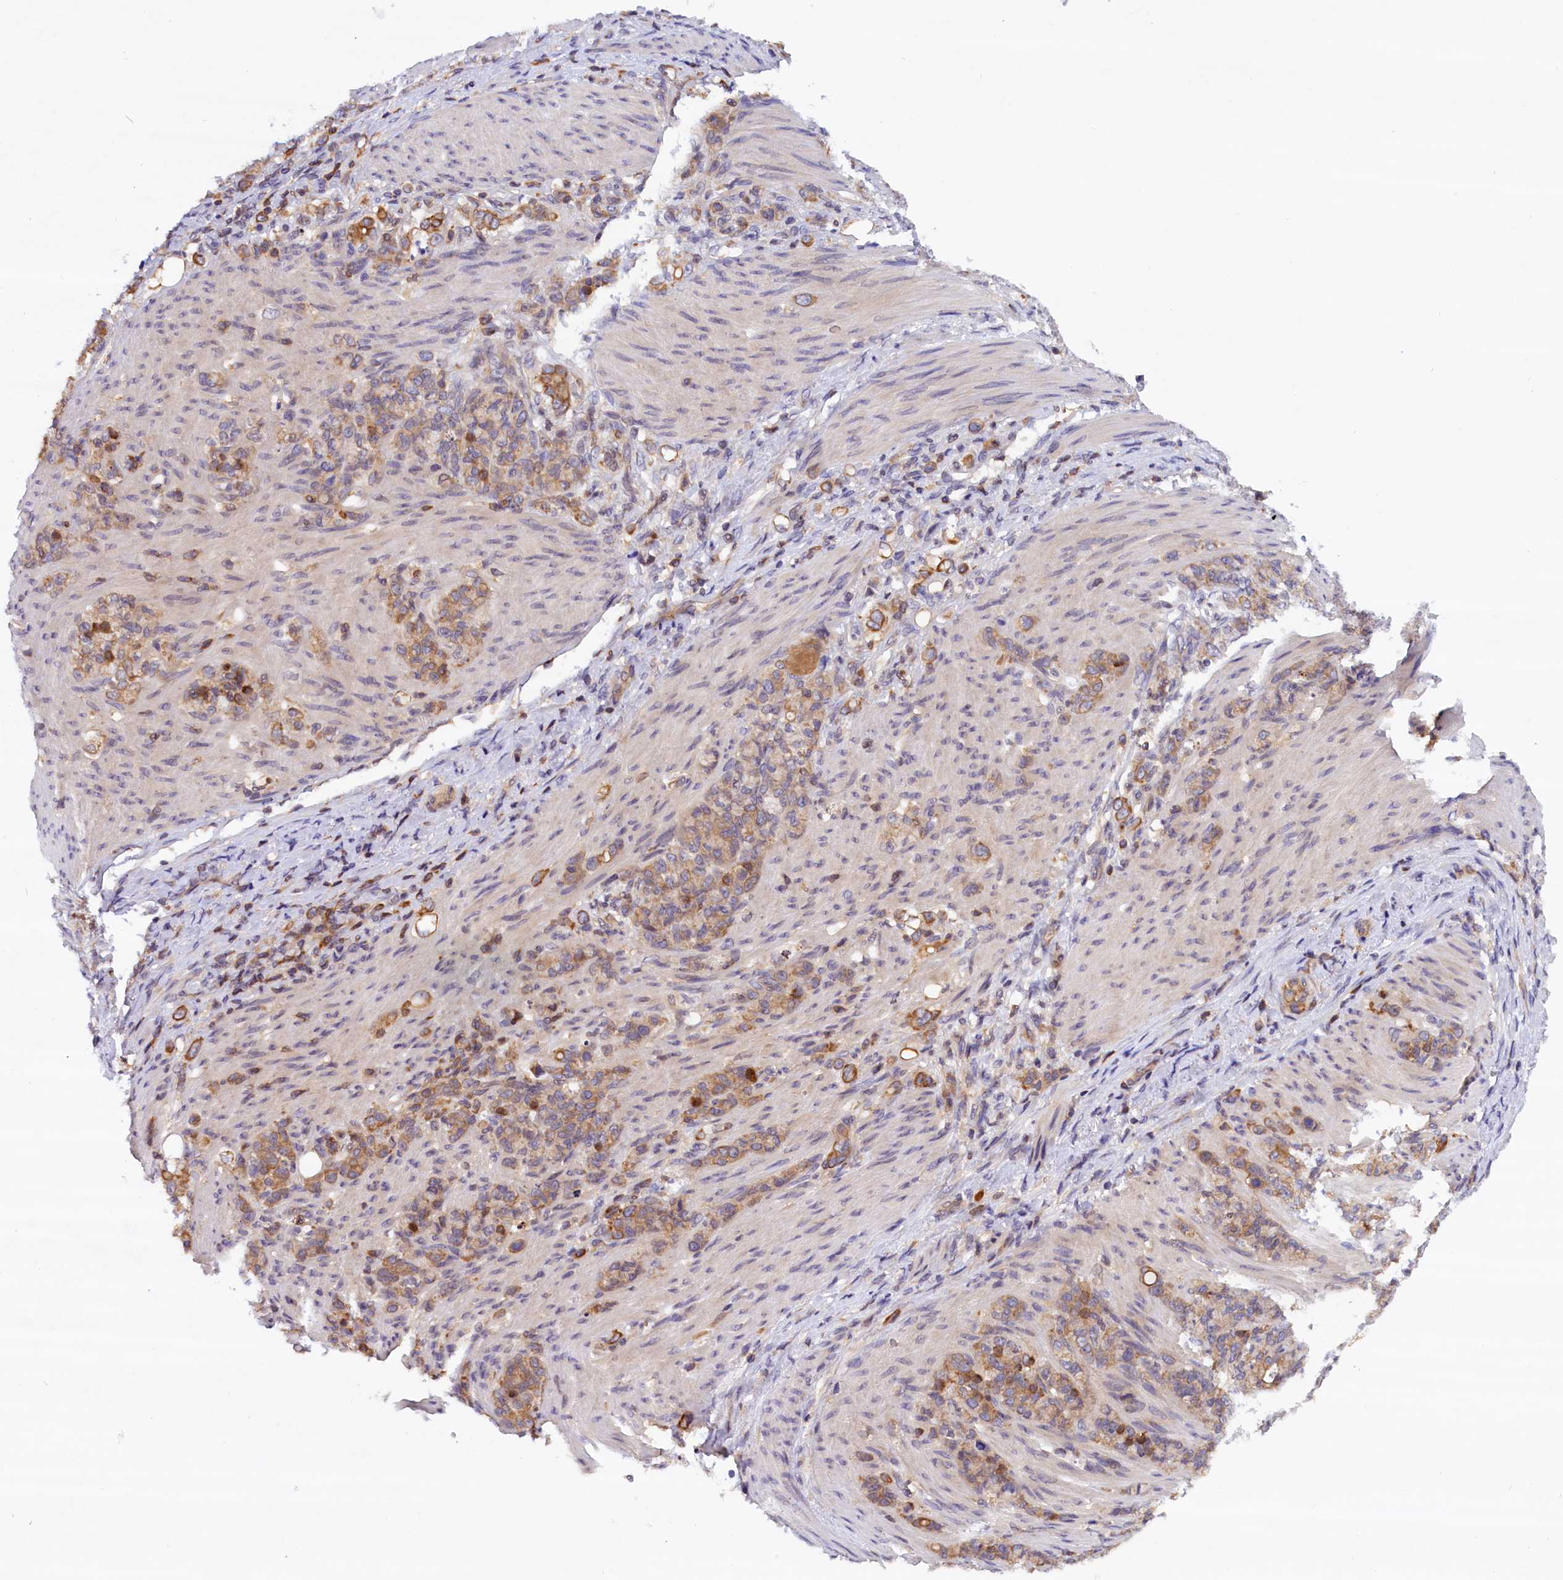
{"staining": {"intensity": "moderate", "quantity": ">75%", "location": "cytoplasmic/membranous"}, "tissue": "stomach cancer", "cell_type": "Tumor cells", "image_type": "cancer", "snomed": [{"axis": "morphology", "description": "Adenocarcinoma, NOS"}, {"axis": "topography", "description": "Stomach"}], "caption": "This is a photomicrograph of immunohistochemistry (IHC) staining of stomach cancer, which shows moderate positivity in the cytoplasmic/membranous of tumor cells.", "gene": "TBCB", "patient": {"sex": "female", "age": 79}}